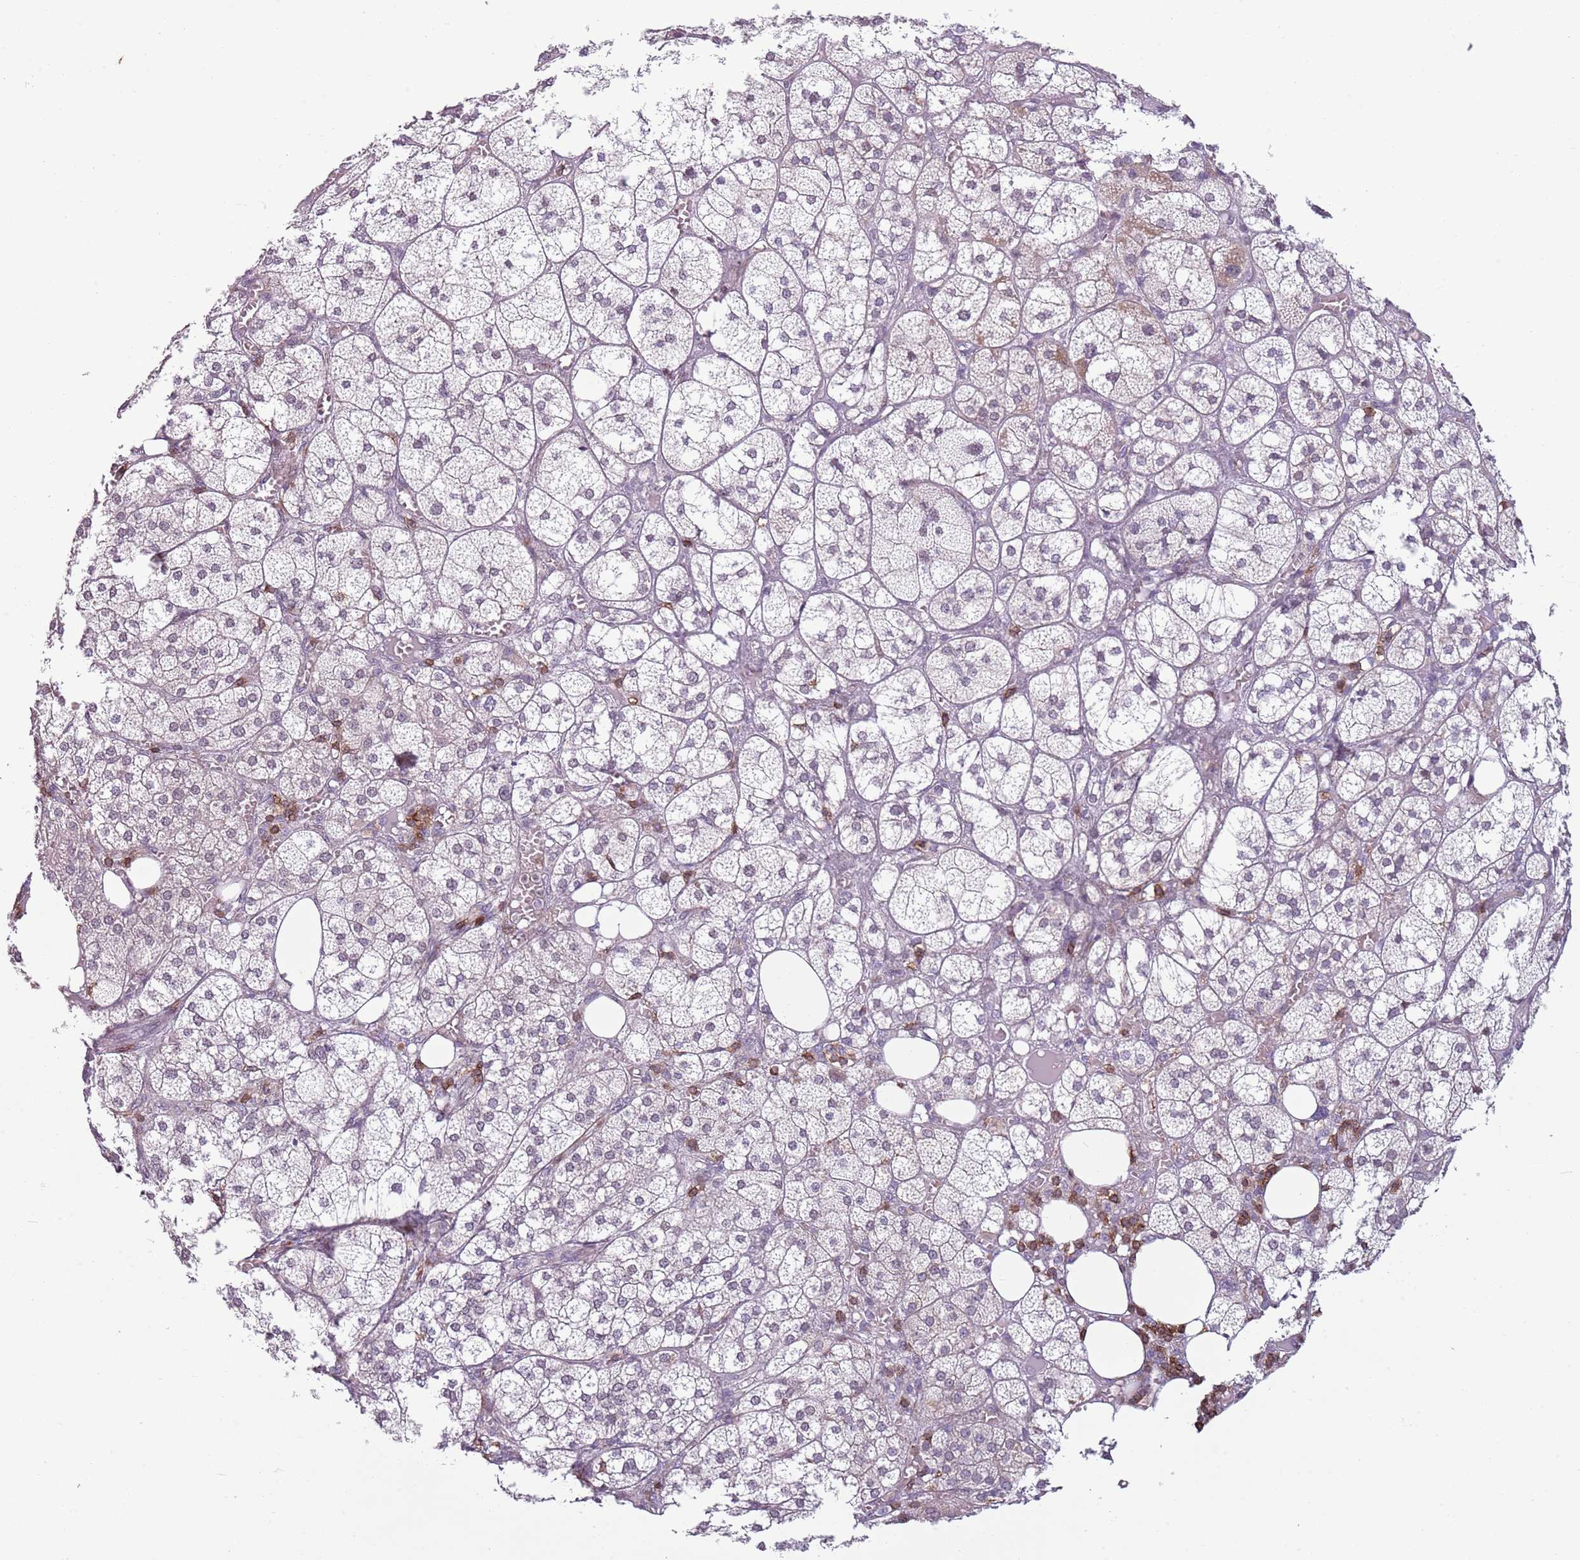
{"staining": {"intensity": "weak", "quantity": "<25%", "location": "cytoplasmic/membranous"}, "tissue": "adrenal gland", "cell_type": "Glandular cells", "image_type": "normal", "snomed": [{"axis": "morphology", "description": "Normal tissue, NOS"}, {"axis": "topography", "description": "Adrenal gland"}], "caption": "DAB (3,3'-diaminobenzidine) immunohistochemical staining of benign human adrenal gland demonstrates no significant staining in glandular cells.", "gene": "ZNF583", "patient": {"sex": "female", "age": 61}}